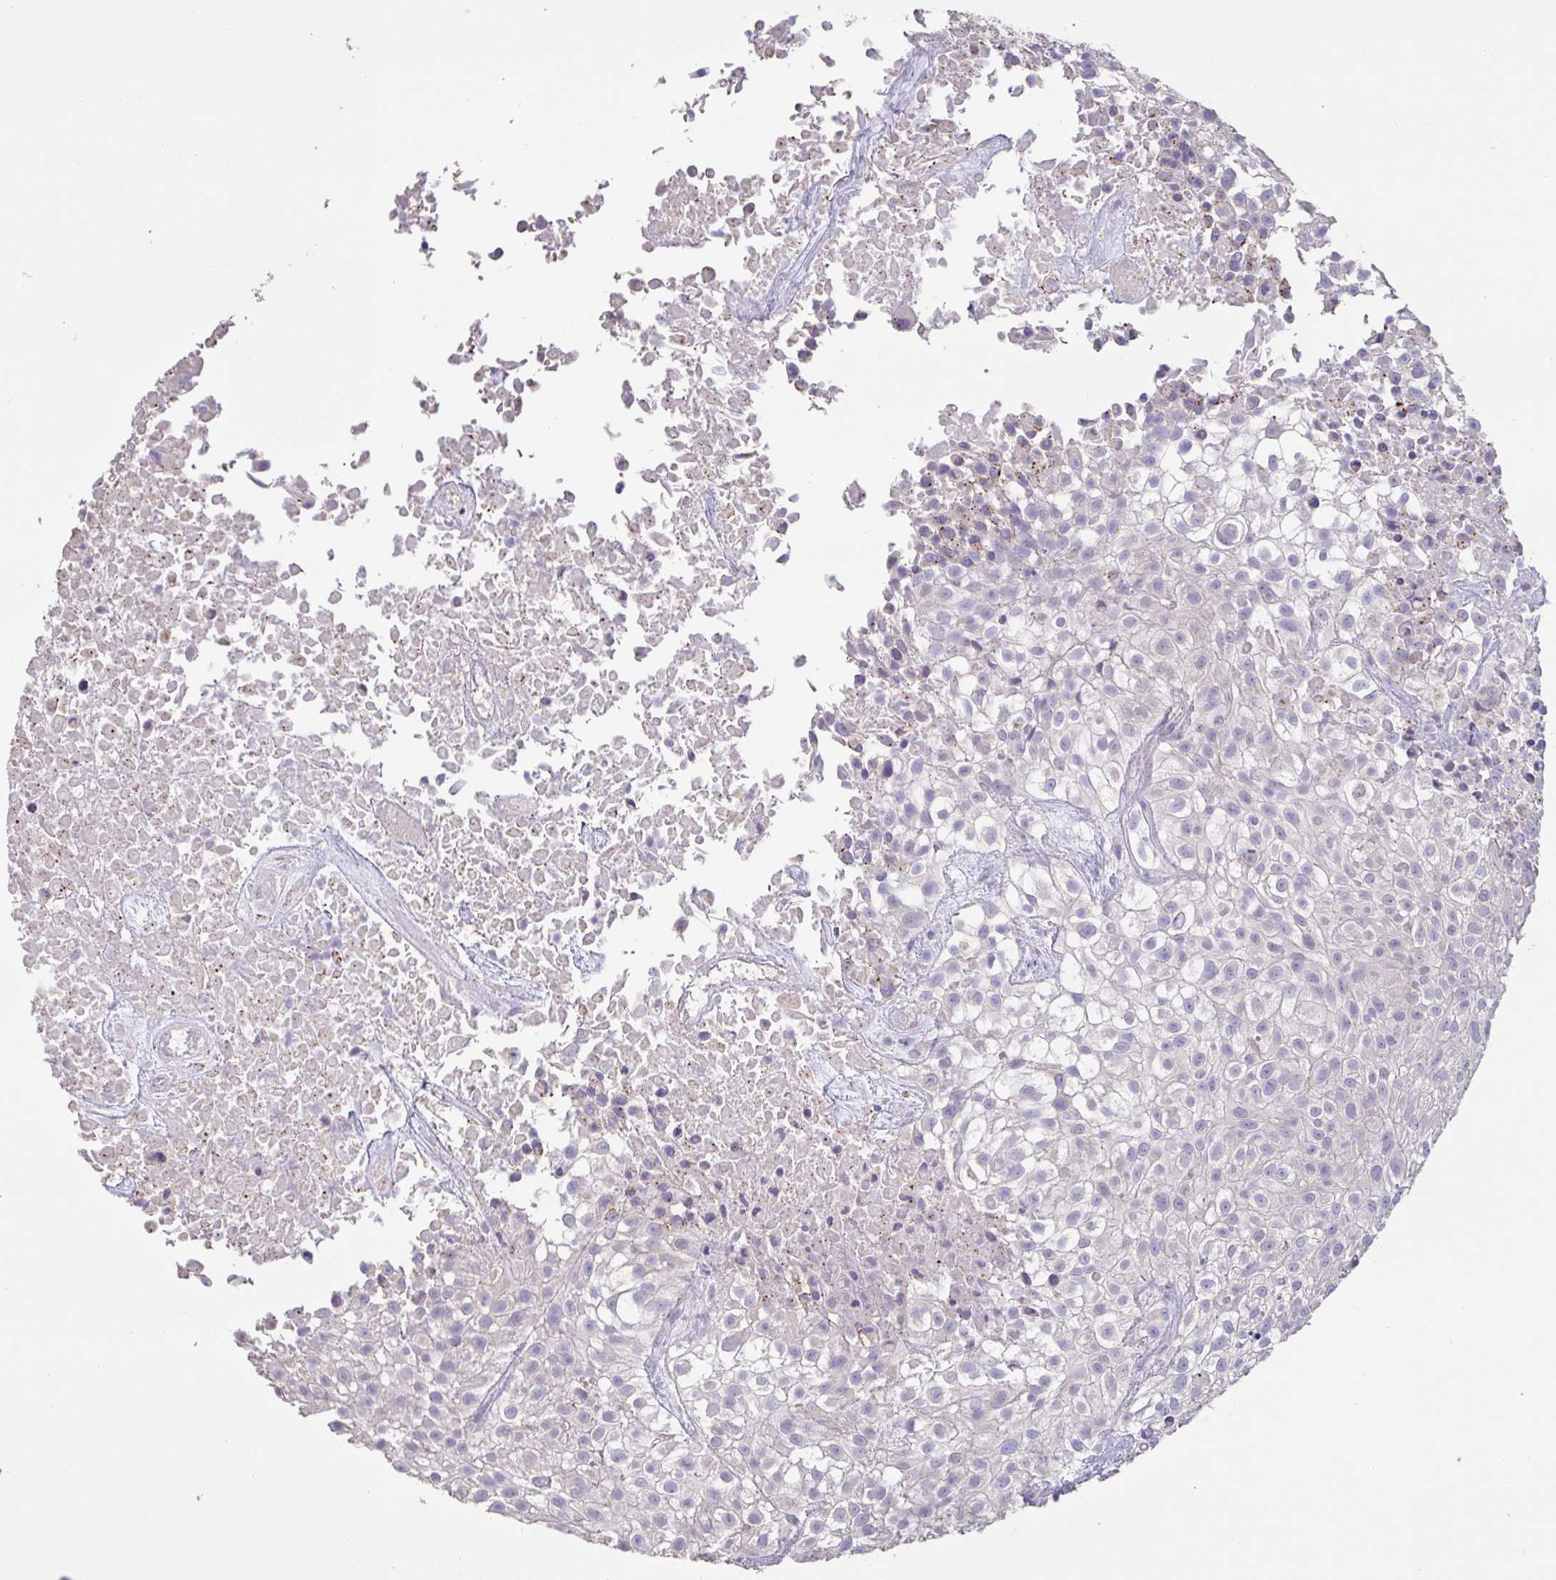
{"staining": {"intensity": "negative", "quantity": "none", "location": "none"}, "tissue": "urothelial cancer", "cell_type": "Tumor cells", "image_type": "cancer", "snomed": [{"axis": "morphology", "description": "Urothelial carcinoma, High grade"}, {"axis": "topography", "description": "Urinary bladder"}], "caption": "A high-resolution micrograph shows immunohistochemistry (IHC) staining of high-grade urothelial carcinoma, which displays no significant staining in tumor cells.", "gene": "CHMP5", "patient": {"sex": "male", "age": 56}}